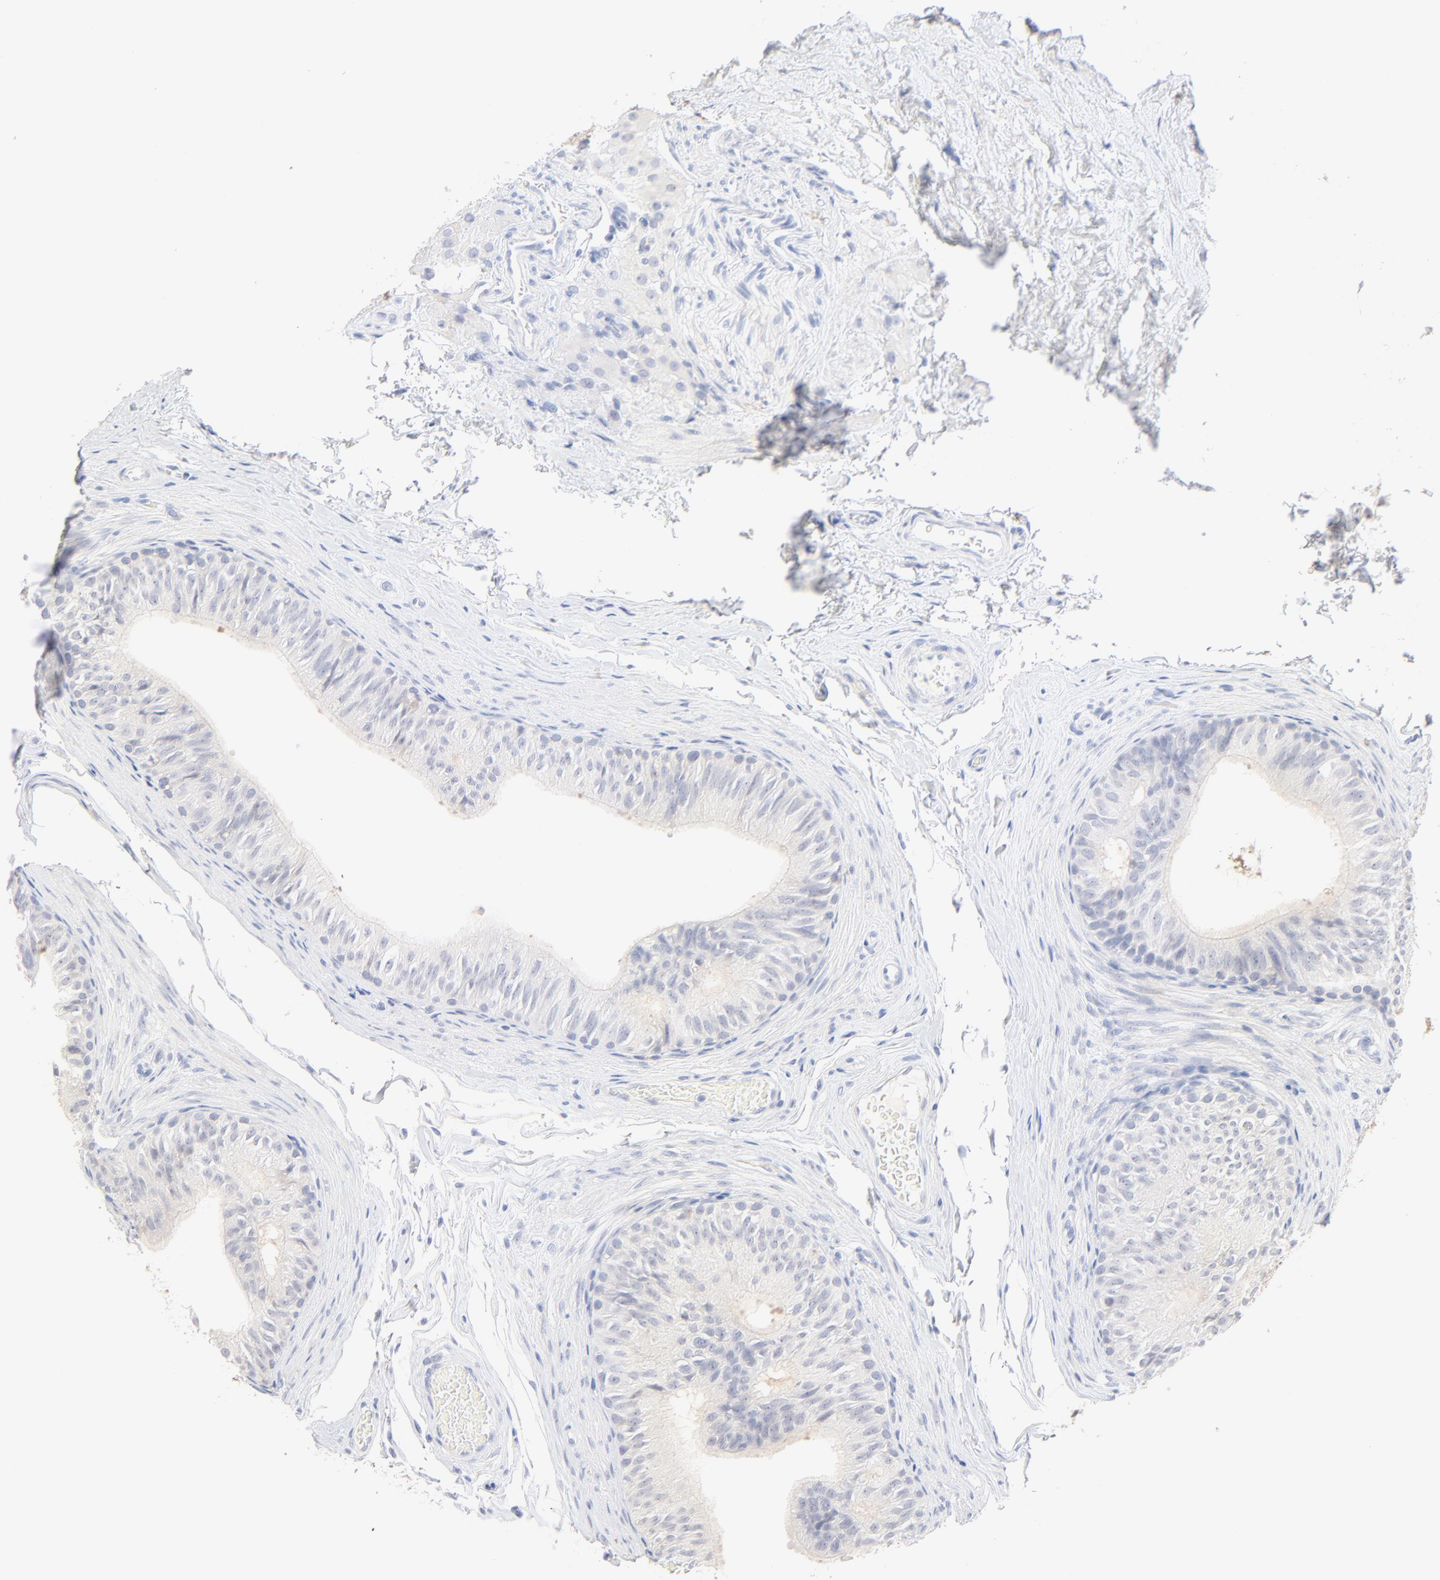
{"staining": {"intensity": "negative", "quantity": "none", "location": "none"}, "tissue": "epididymis", "cell_type": "Glandular cells", "image_type": "normal", "snomed": [{"axis": "morphology", "description": "Normal tissue, NOS"}, {"axis": "topography", "description": "Testis"}, {"axis": "topography", "description": "Epididymis"}], "caption": "DAB immunohistochemical staining of normal human epididymis displays no significant staining in glandular cells.", "gene": "ONECUT1", "patient": {"sex": "male", "age": 36}}